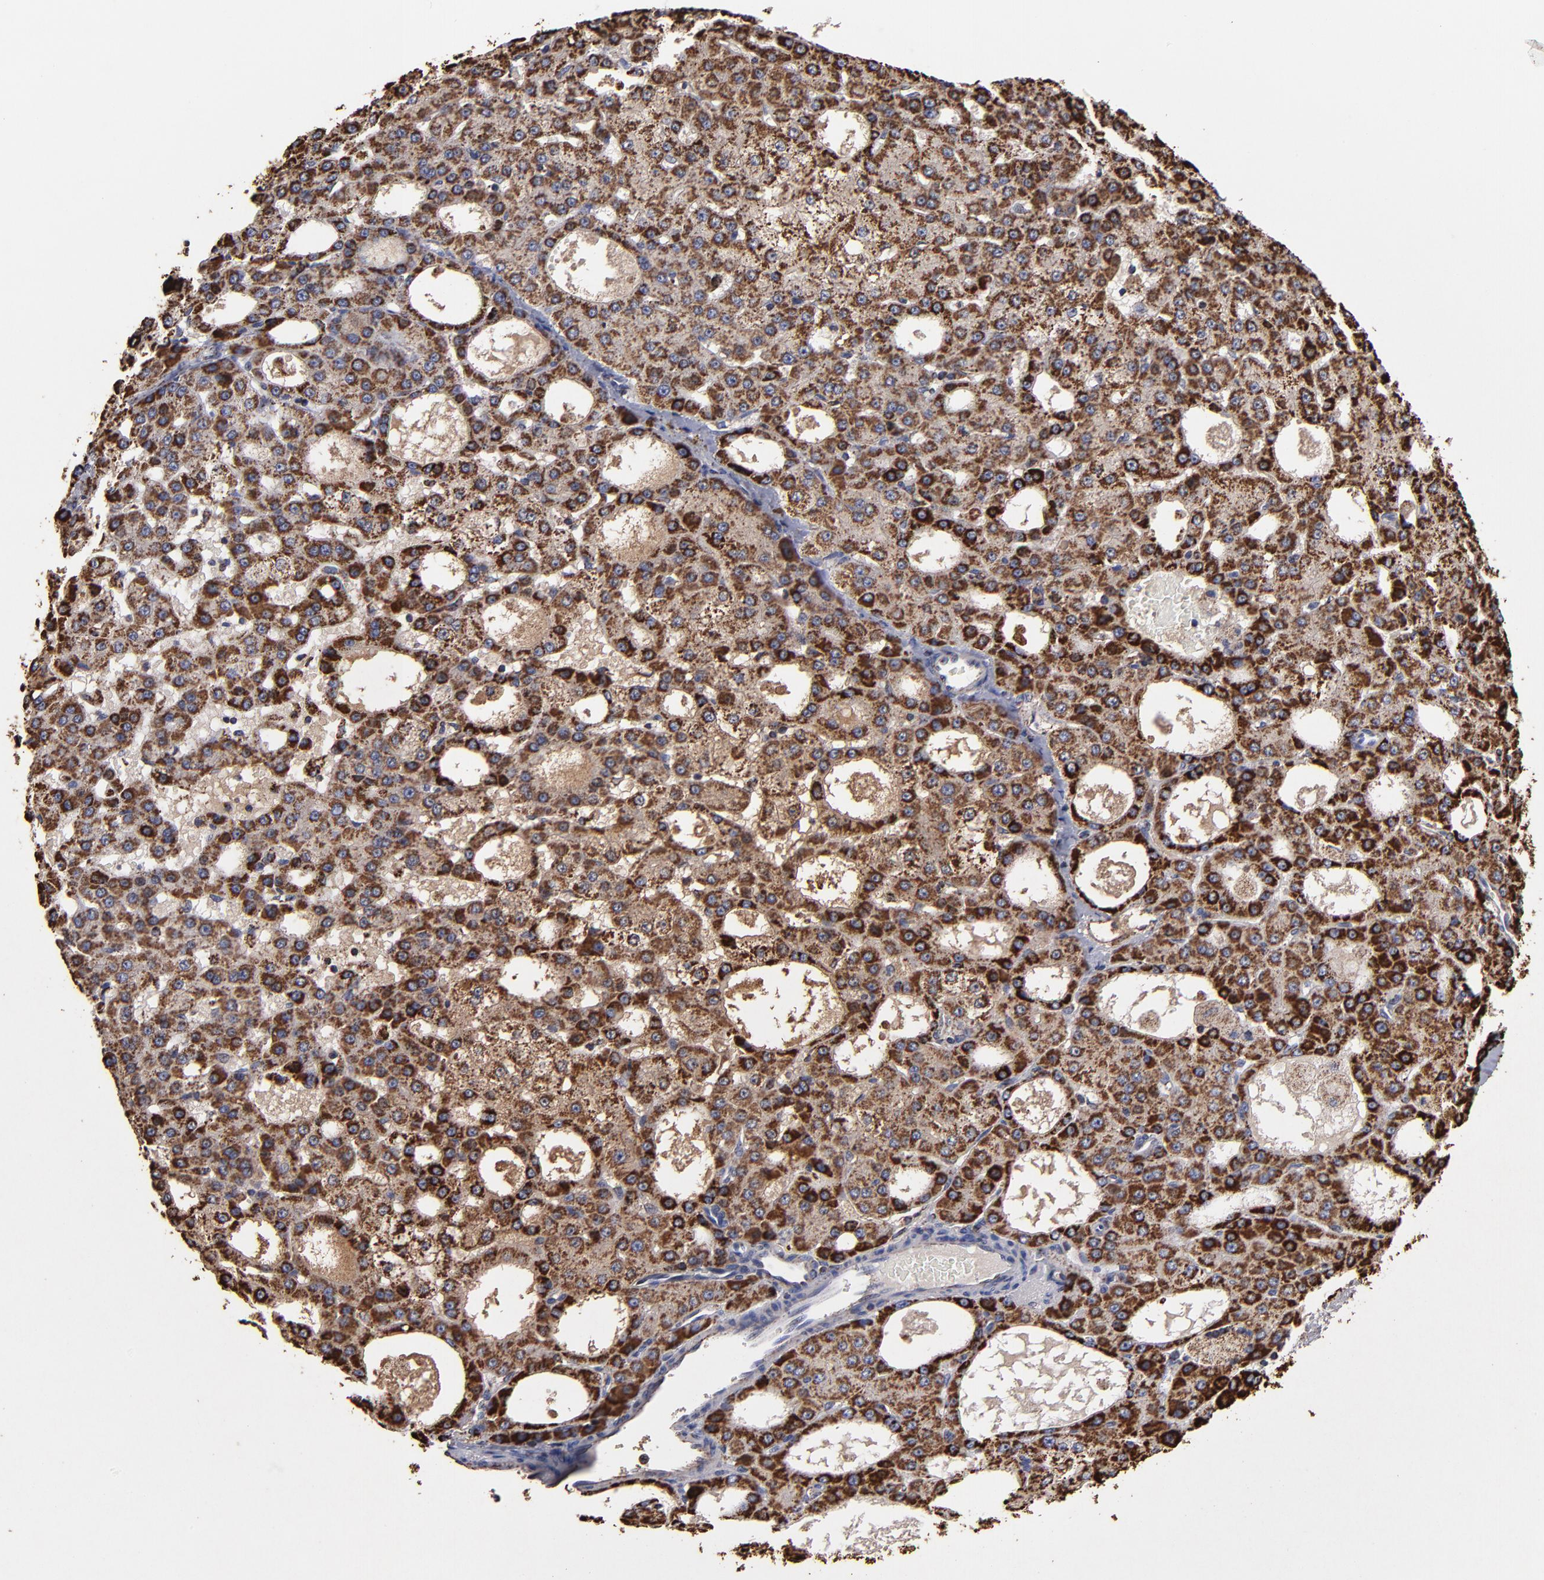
{"staining": {"intensity": "strong", "quantity": ">75%", "location": "cytoplasmic/membranous"}, "tissue": "liver cancer", "cell_type": "Tumor cells", "image_type": "cancer", "snomed": [{"axis": "morphology", "description": "Carcinoma, Hepatocellular, NOS"}, {"axis": "topography", "description": "Liver"}], "caption": "DAB immunohistochemical staining of liver hepatocellular carcinoma displays strong cytoplasmic/membranous protein positivity in about >75% of tumor cells.", "gene": "SOD2", "patient": {"sex": "male", "age": 47}}